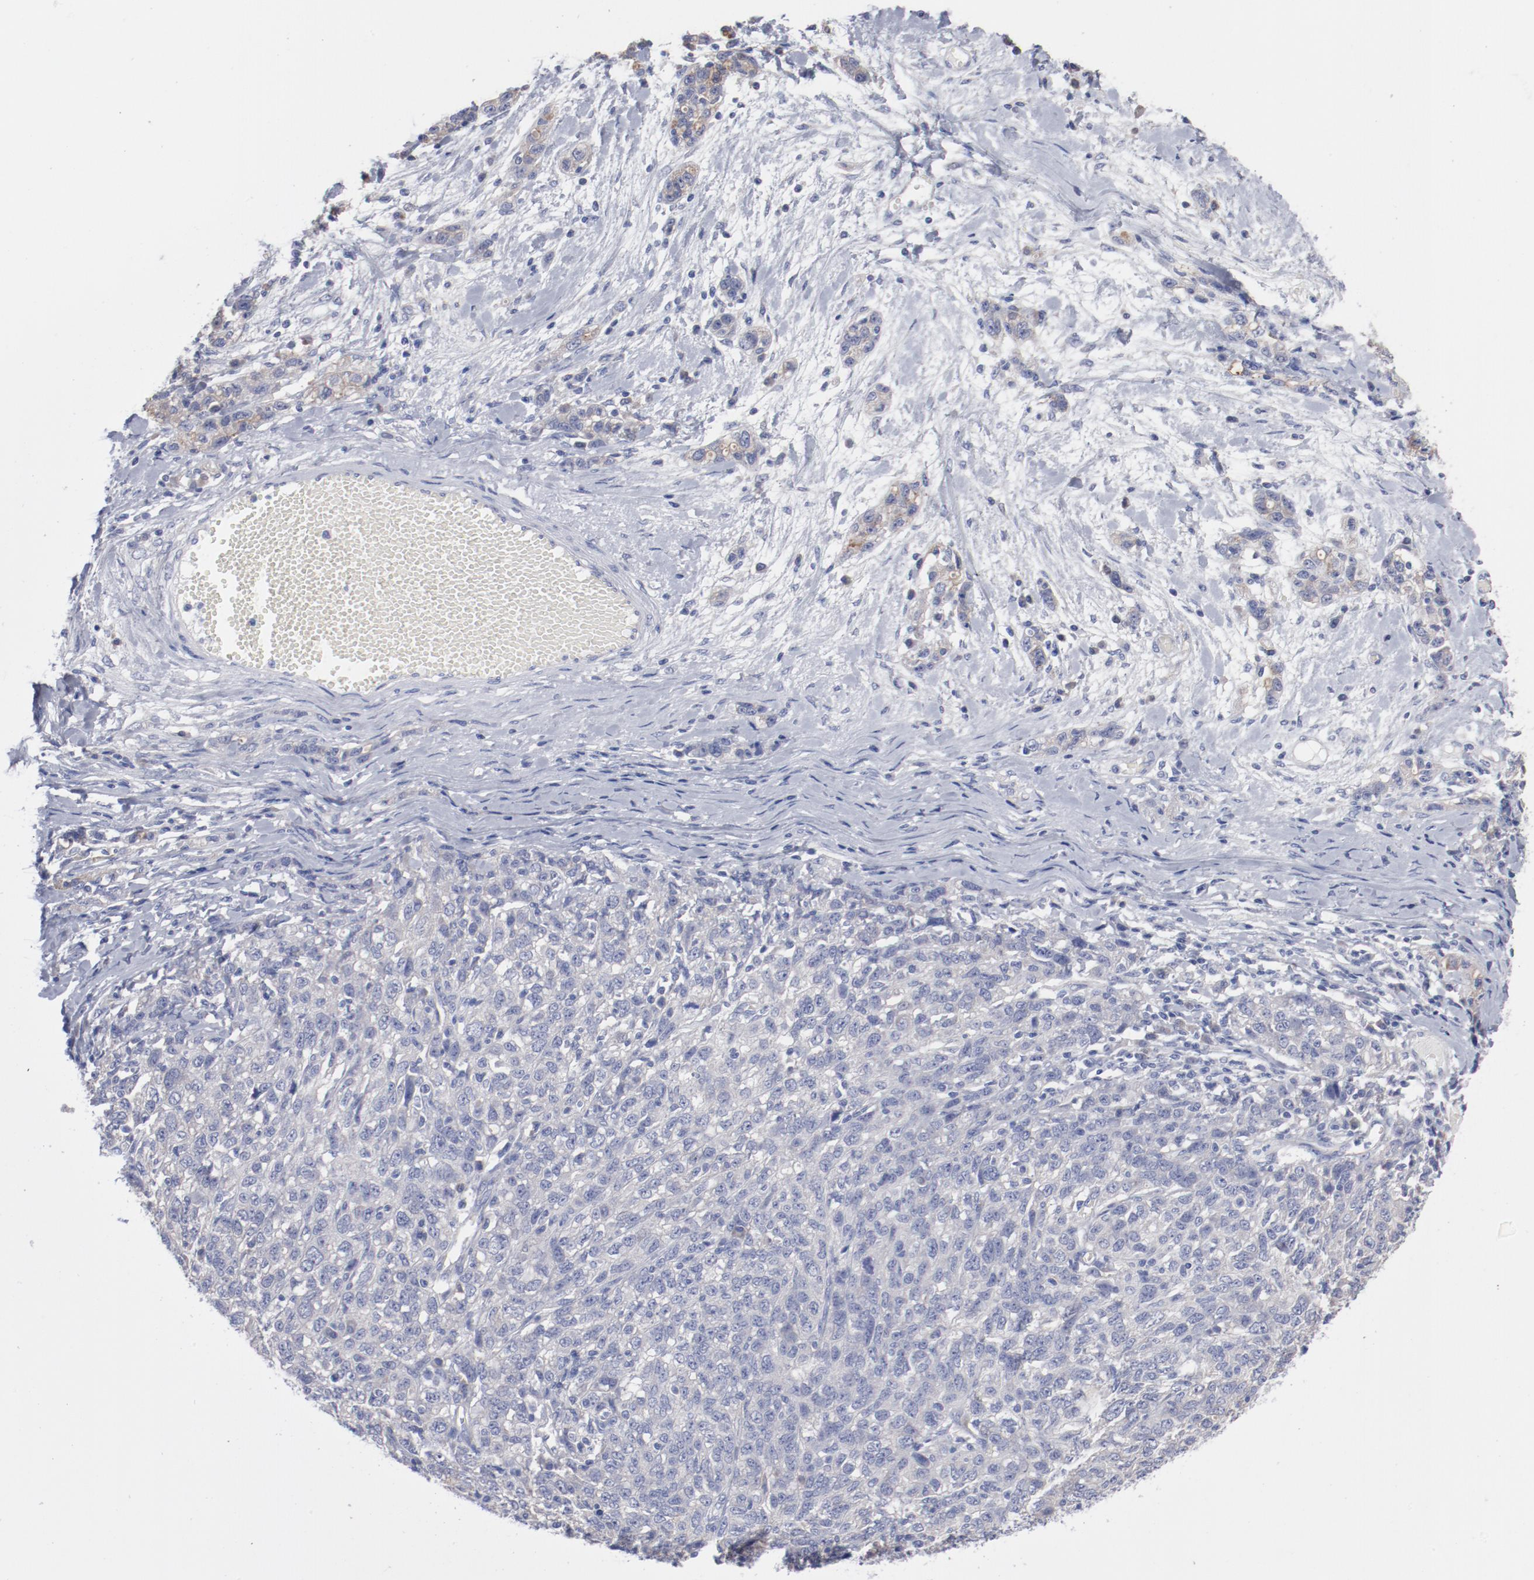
{"staining": {"intensity": "weak", "quantity": "<25%", "location": "cytoplasmic/membranous"}, "tissue": "ovarian cancer", "cell_type": "Tumor cells", "image_type": "cancer", "snomed": [{"axis": "morphology", "description": "Cystadenocarcinoma, serous, NOS"}, {"axis": "topography", "description": "Ovary"}], "caption": "Protein analysis of ovarian cancer (serous cystadenocarcinoma) exhibits no significant staining in tumor cells.", "gene": "CPE", "patient": {"sex": "female", "age": 71}}